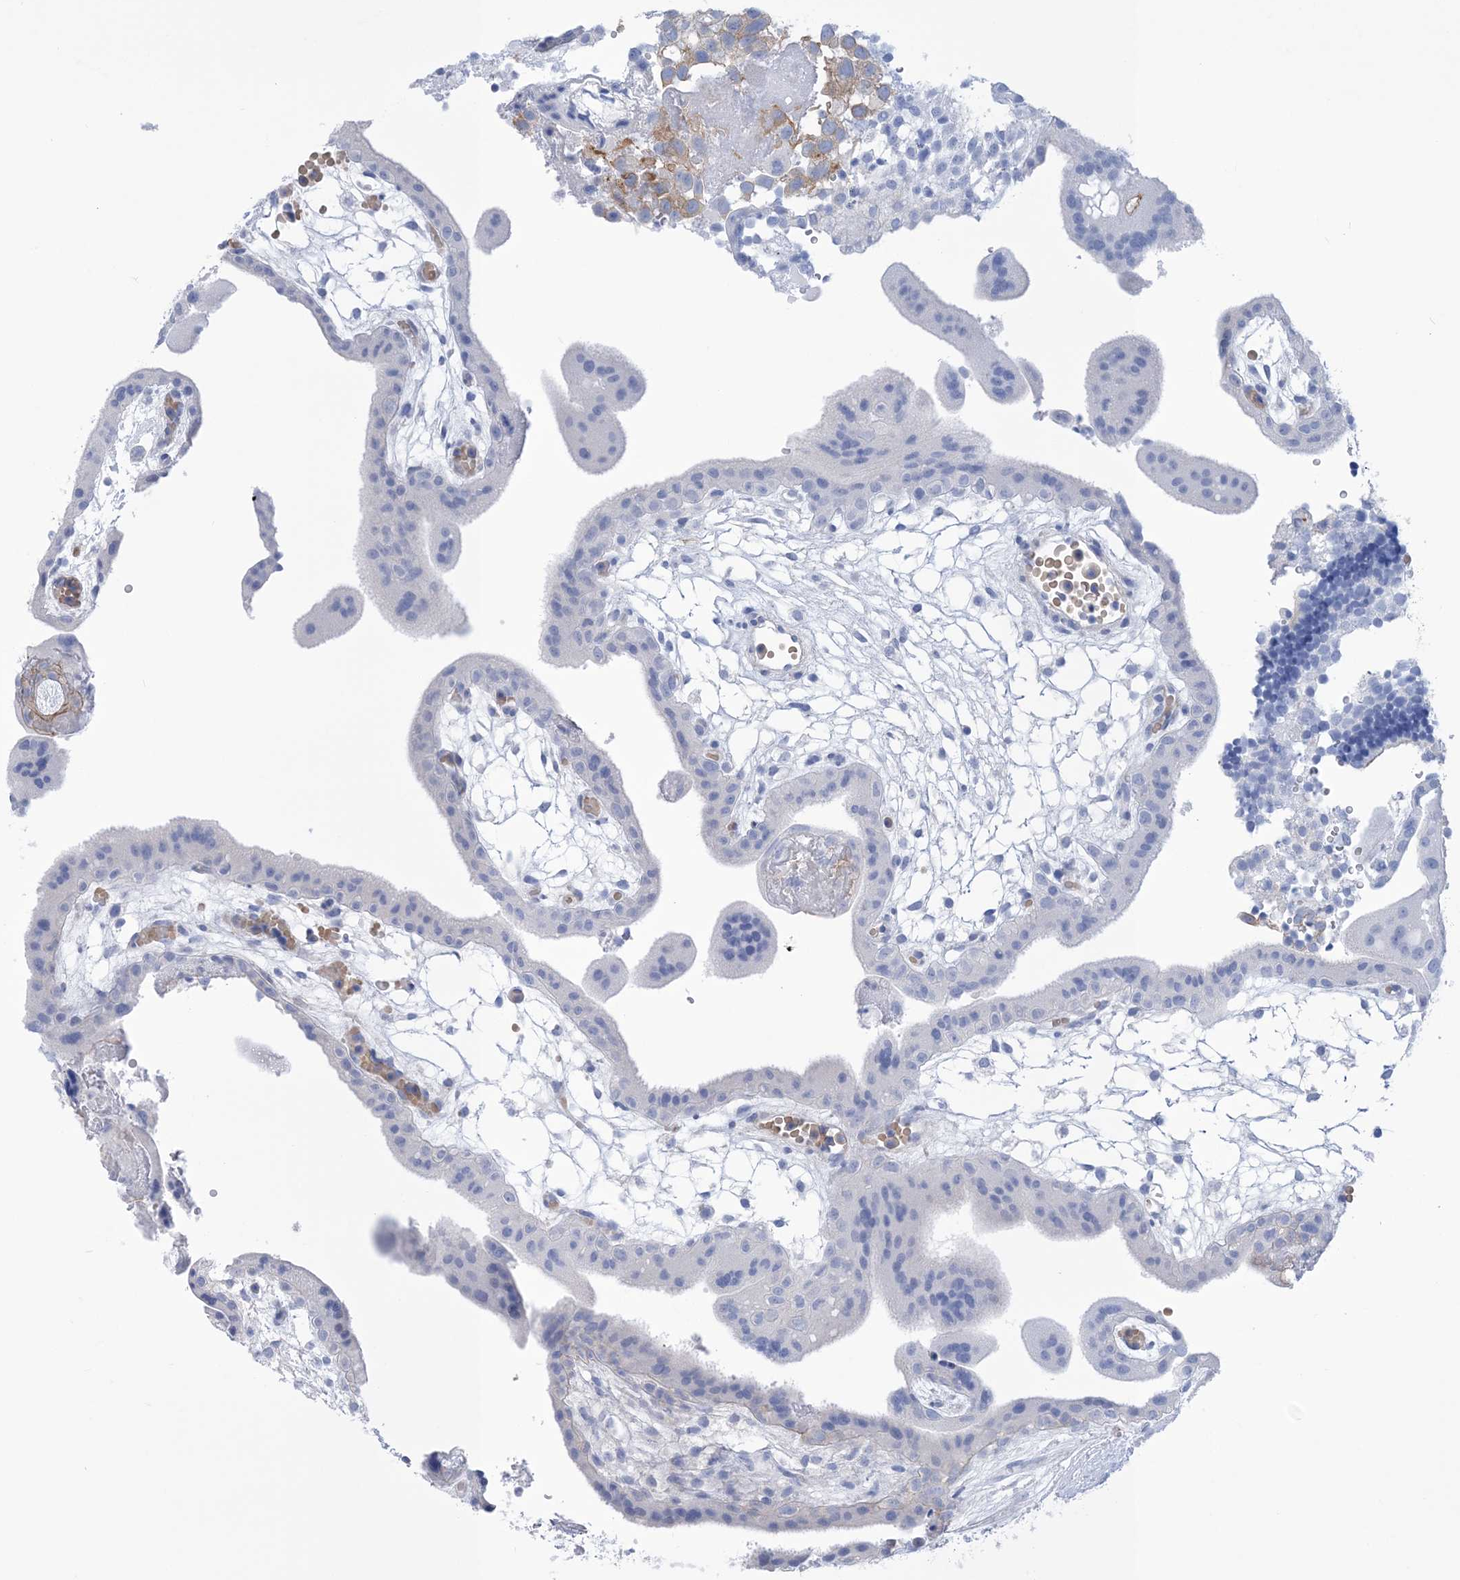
{"staining": {"intensity": "negative", "quantity": "none", "location": "none"}, "tissue": "placenta", "cell_type": "Trophoblastic cells", "image_type": "normal", "snomed": [{"axis": "morphology", "description": "Normal tissue, NOS"}, {"axis": "topography", "description": "Placenta"}], "caption": "Immunohistochemistry (IHC) of unremarkable placenta displays no expression in trophoblastic cells.", "gene": "WDR74", "patient": {"sex": "female", "age": 18}}